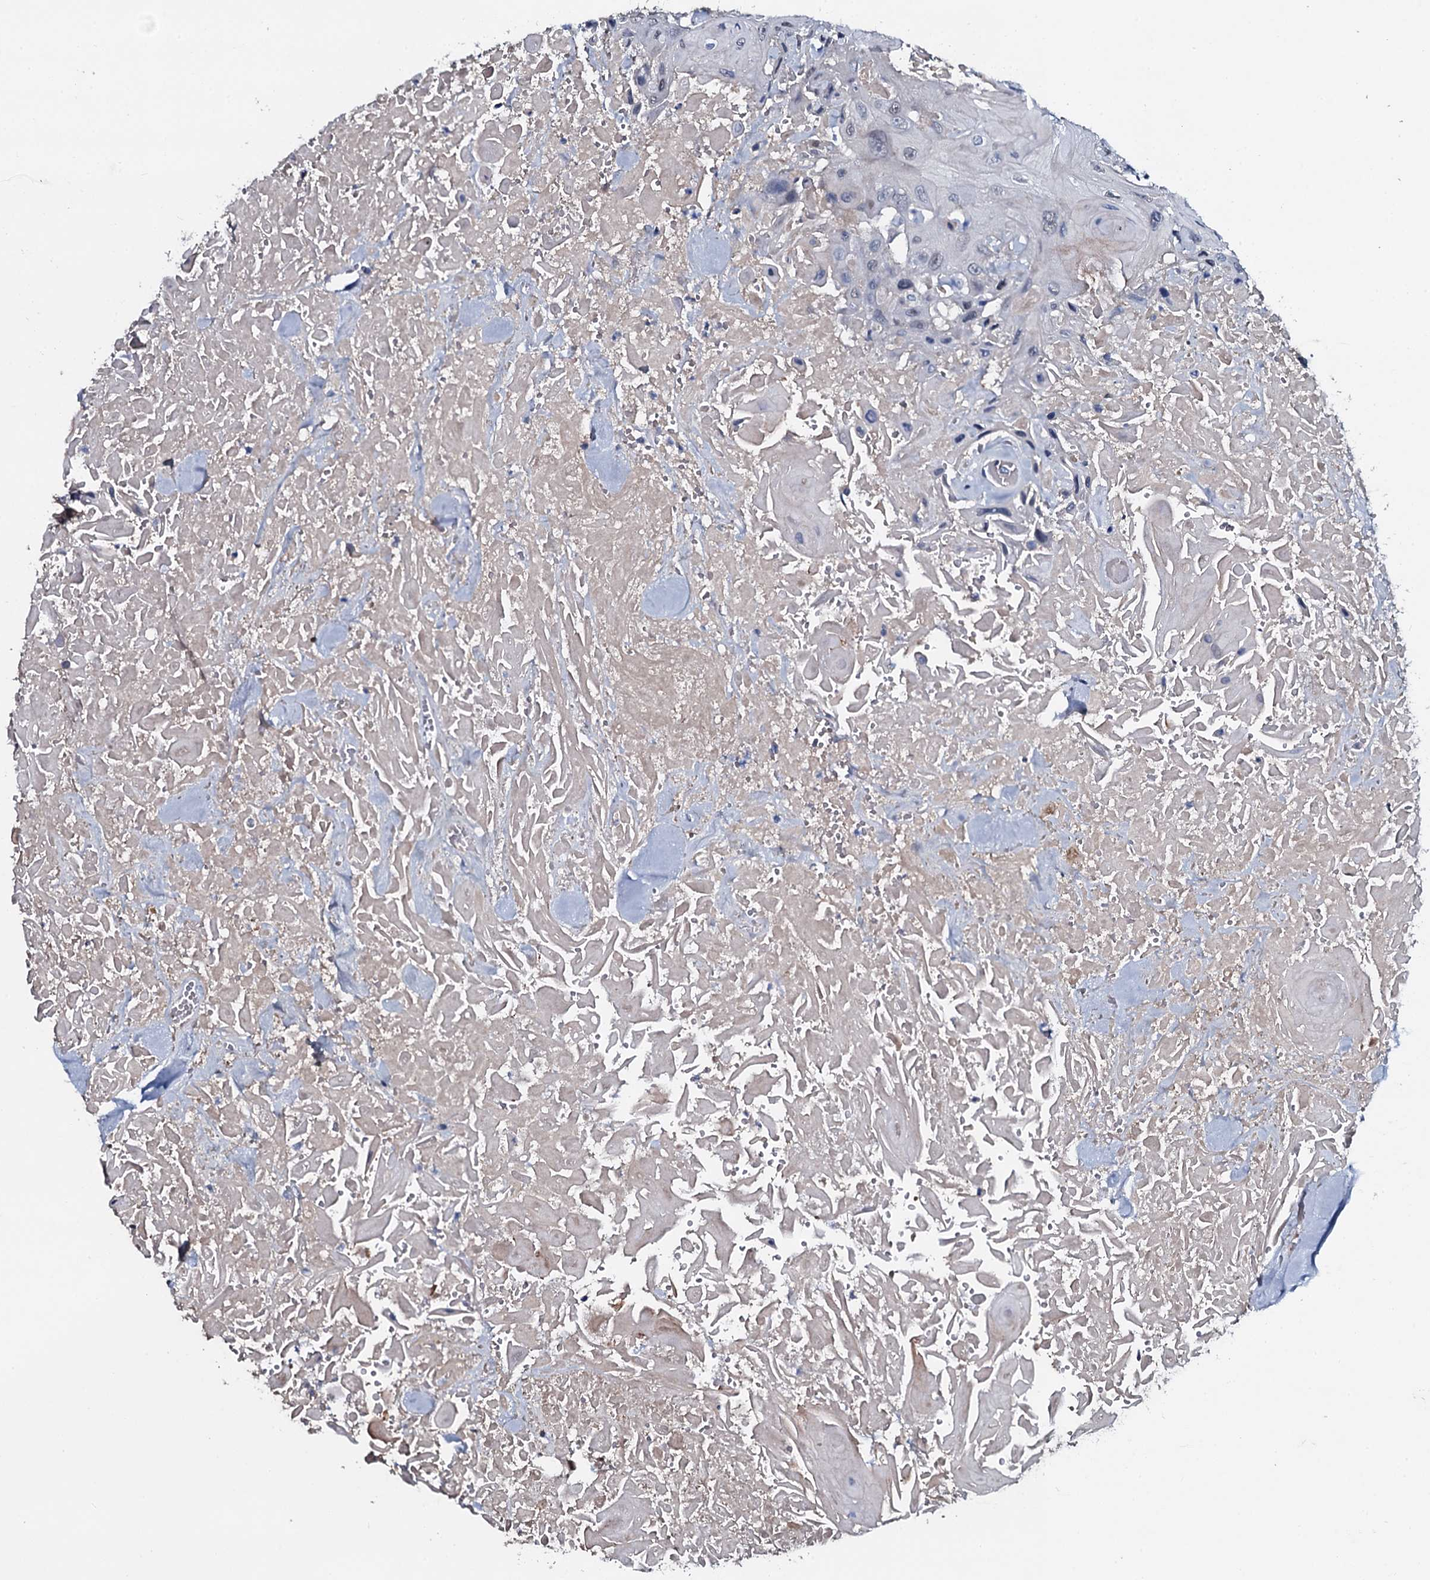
{"staining": {"intensity": "weak", "quantity": "<25%", "location": "nuclear"}, "tissue": "head and neck cancer", "cell_type": "Tumor cells", "image_type": "cancer", "snomed": [{"axis": "morphology", "description": "Squamous cell carcinoma, NOS"}, {"axis": "topography", "description": "Head-Neck"}], "caption": "This is an immunohistochemistry photomicrograph of squamous cell carcinoma (head and neck). There is no staining in tumor cells.", "gene": "LYG2", "patient": {"sex": "male", "age": 81}}